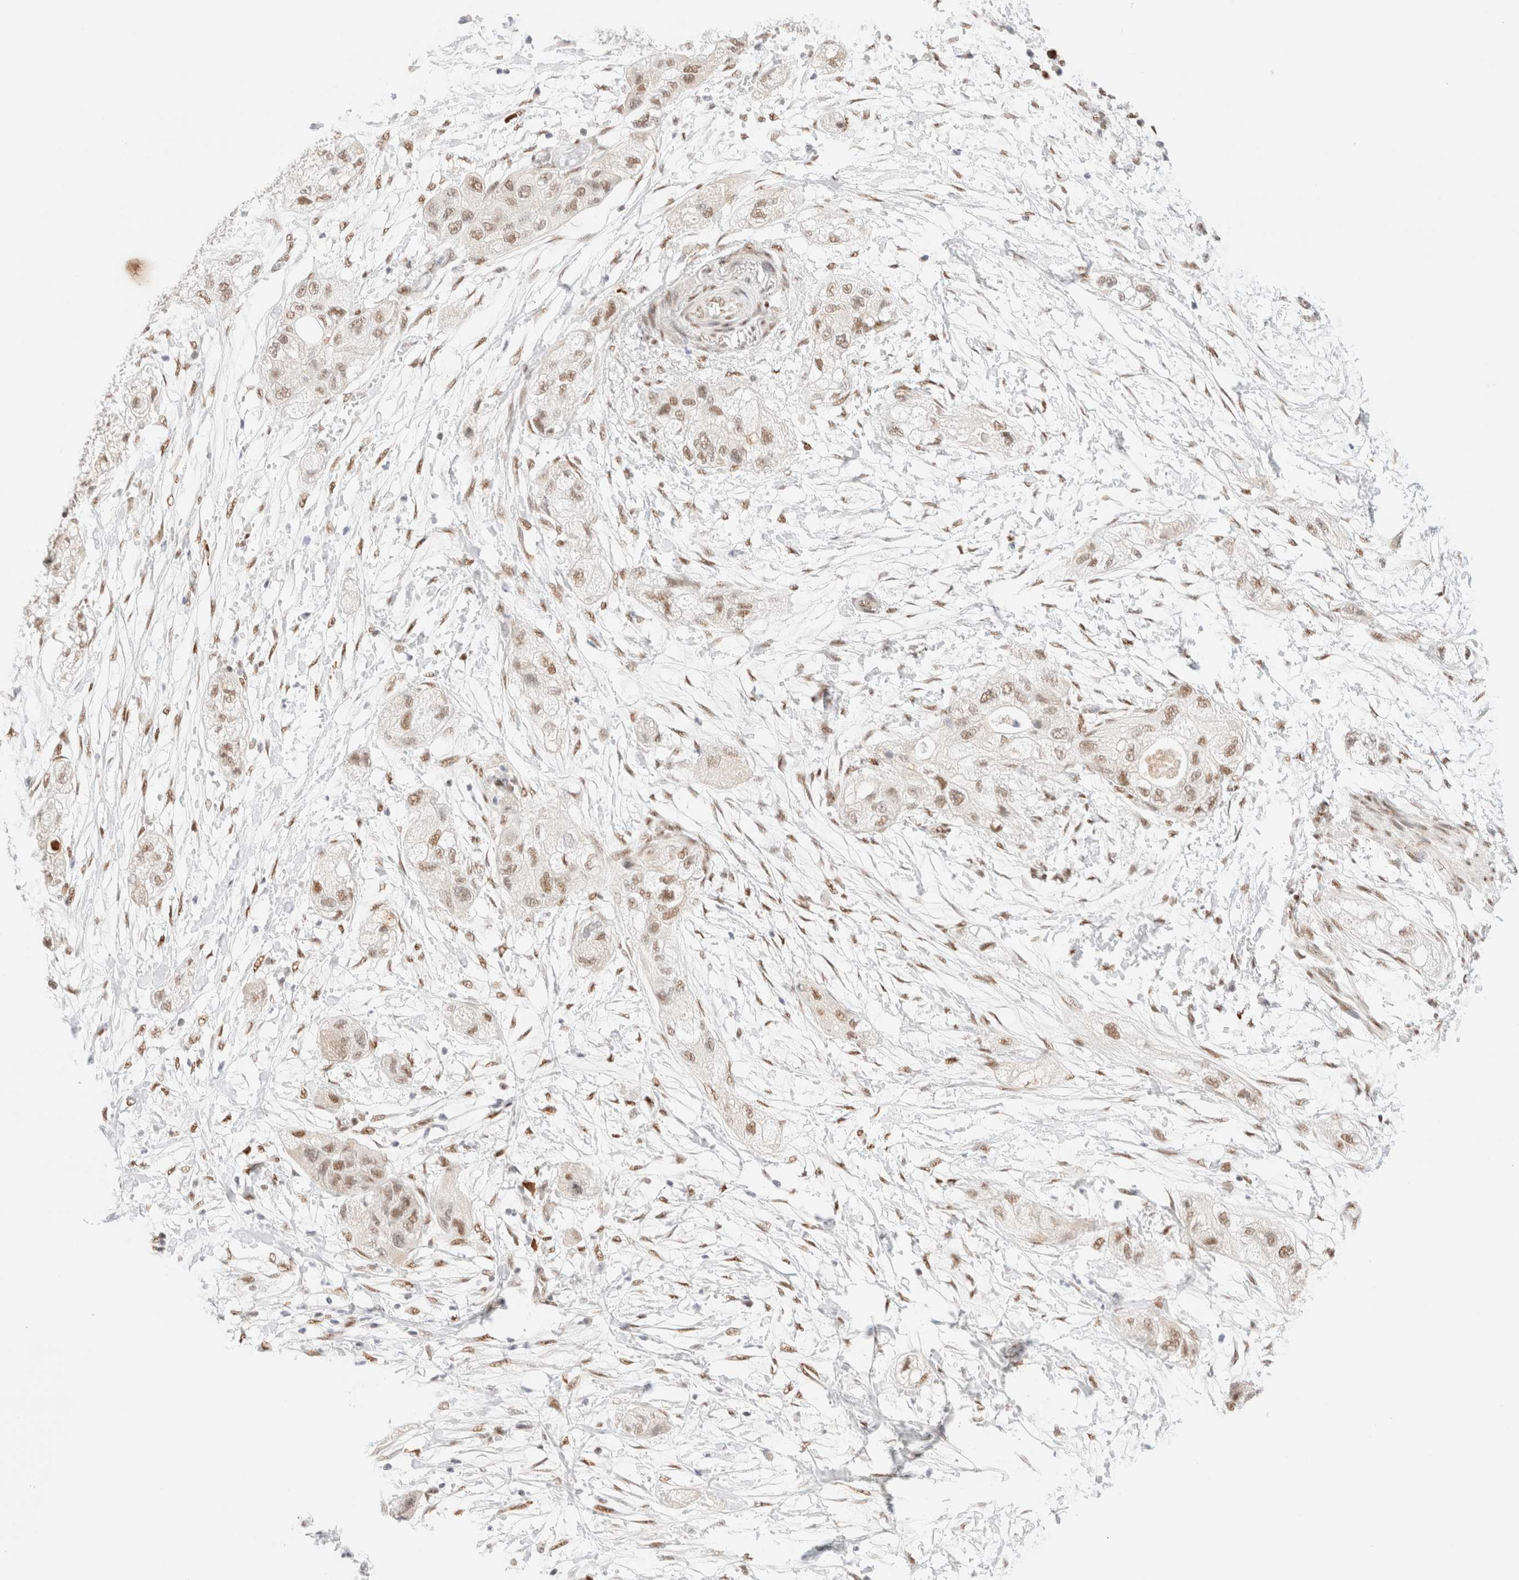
{"staining": {"intensity": "moderate", "quantity": ">75%", "location": "nuclear"}, "tissue": "pancreatic cancer", "cell_type": "Tumor cells", "image_type": "cancer", "snomed": [{"axis": "morphology", "description": "Adenocarcinoma, NOS"}, {"axis": "topography", "description": "Pancreas"}], "caption": "Moderate nuclear protein positivity is seen in about >75% of tumor cells in adenocarcinoma (pancreatic).", "gene": "CIC", "patient": {"sex": "female", "age": 78}}